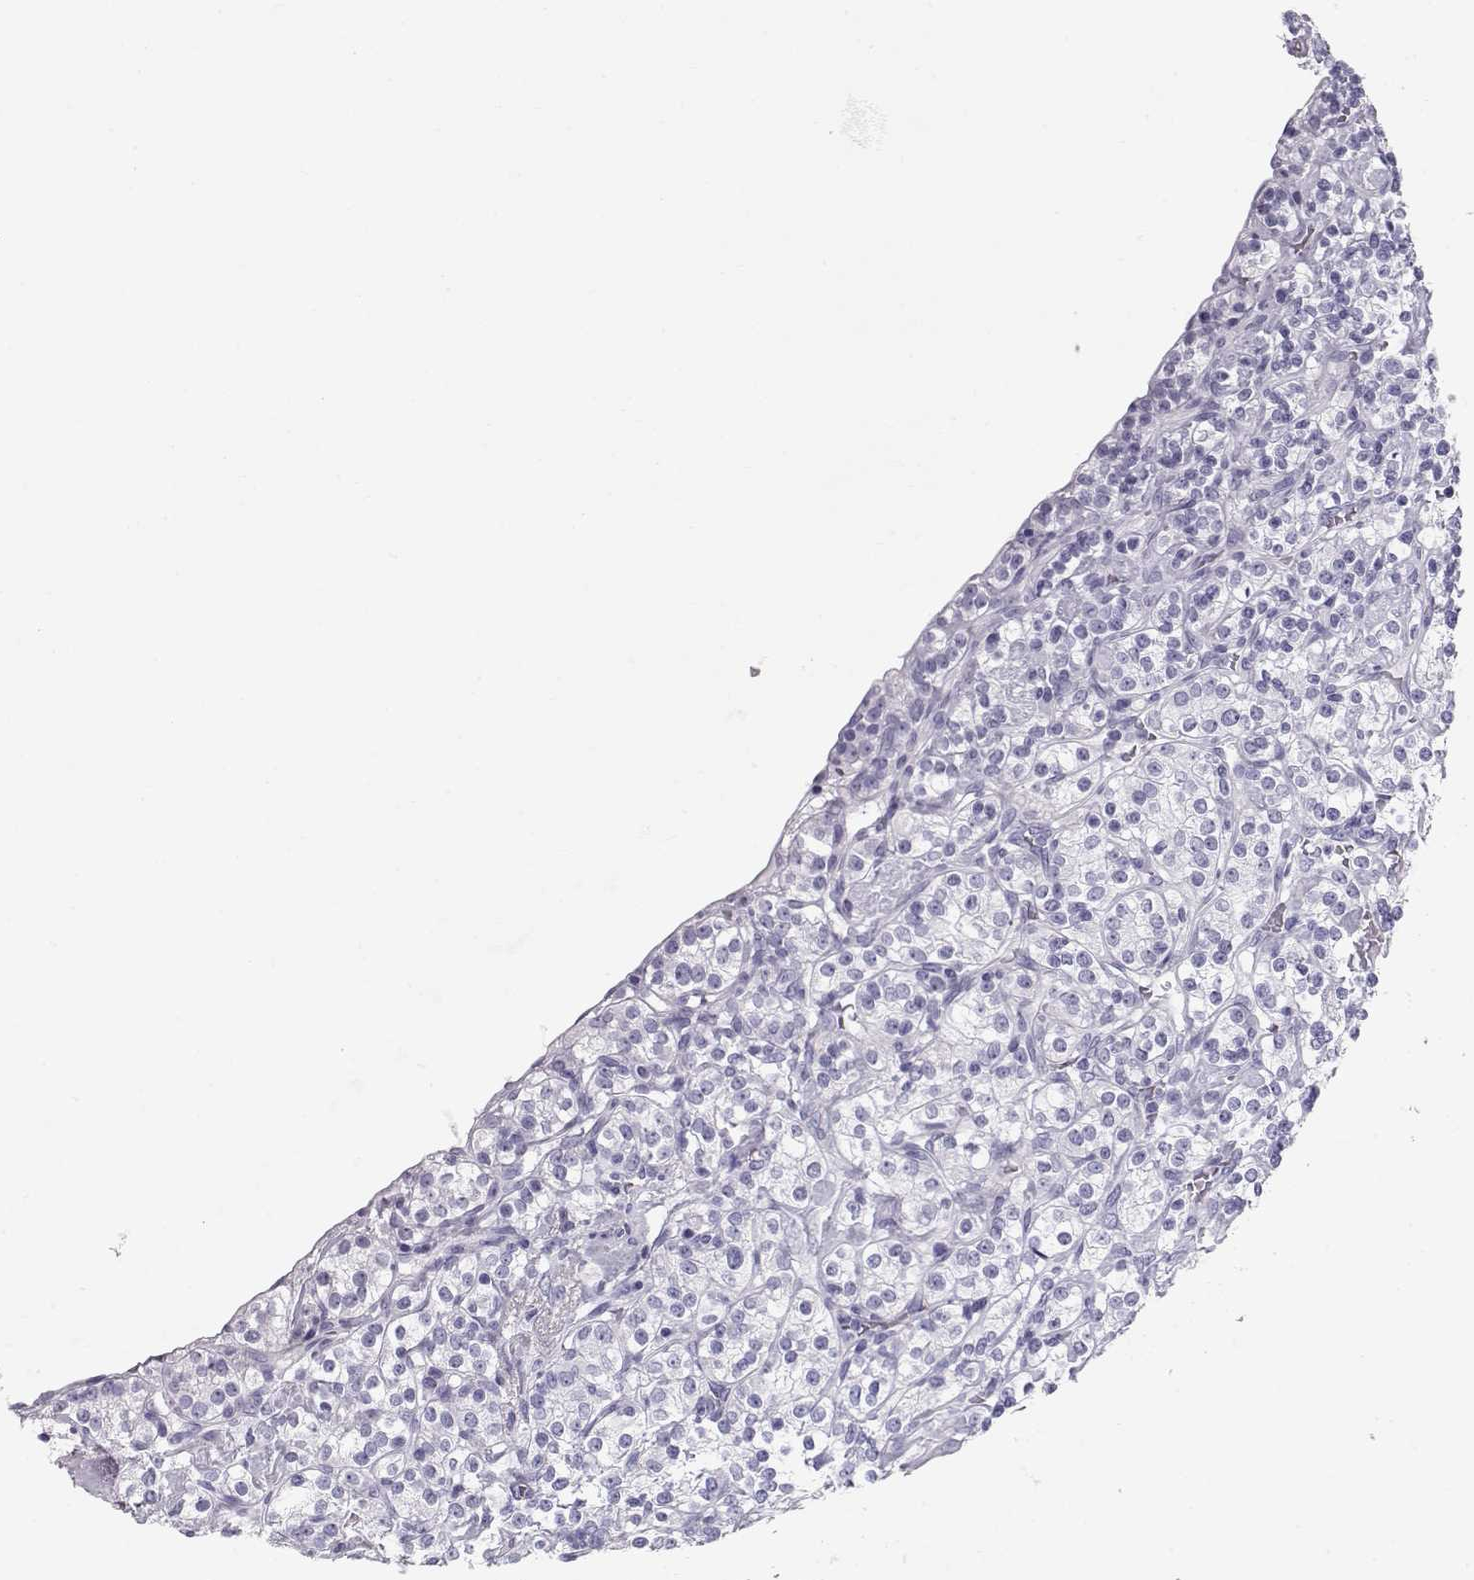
{"staining": {"intensity": "negative", "quantity": "none", "location": "none"}, "tissue": "renal cancer", "cell_type": "Tumor cells", "image_type": "cancer", "snomed": [{"axis": "morphology", "description": "Adenocarcinoma, NOS"}, {"axis": "topography", "description": "Kidney"}], "caption": "The immunohistochemistry photomicrograph has no significant positivity in tumor cells of adenocarcinoma (renal) tissue.", "gene": "RD3", "patient": {"sex": "male", "age": 77}}